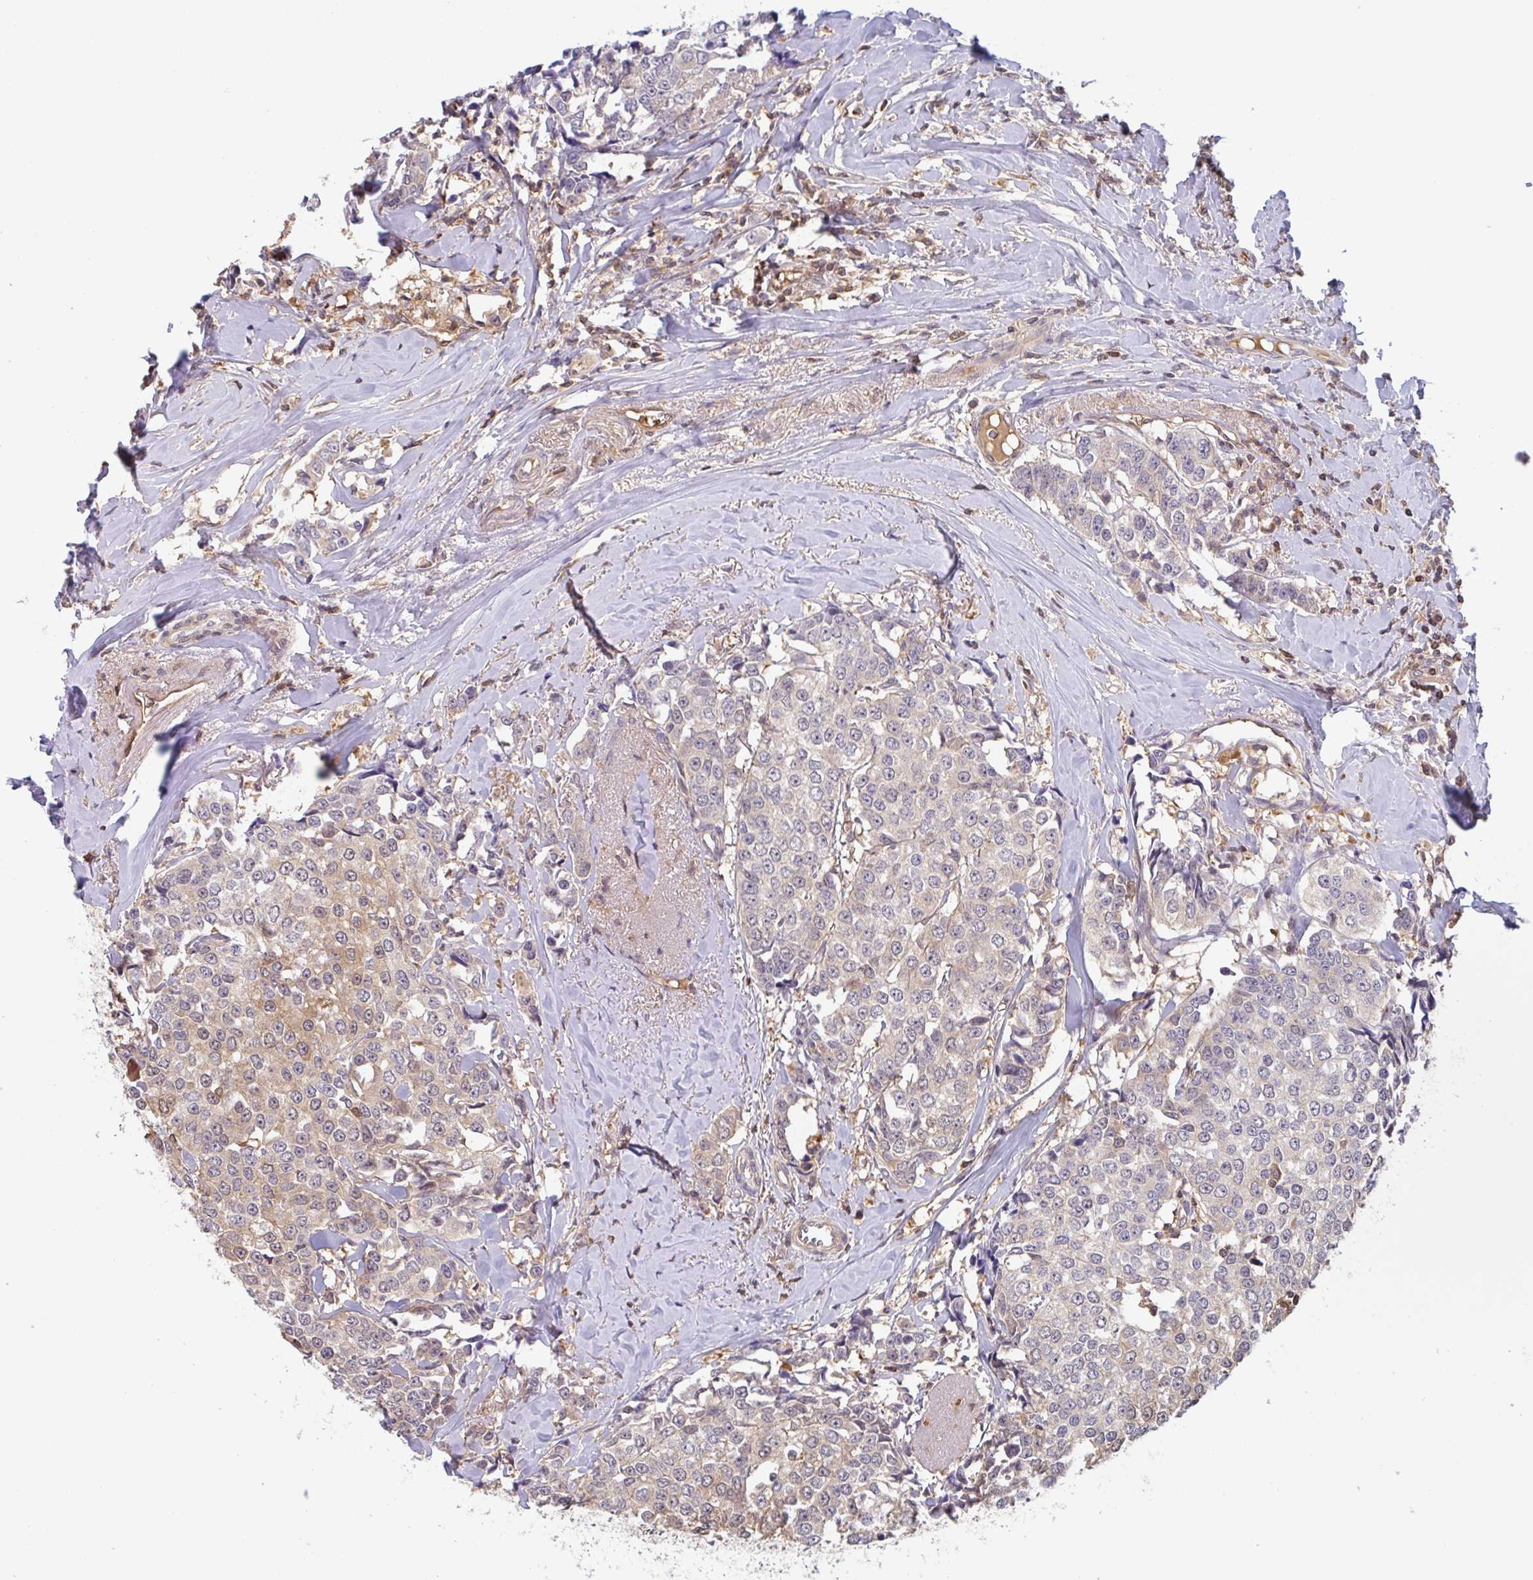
{"staining": {"intensity": "weak", "quantity": "<25%", "location": "cytoplasmic/membranous"}, "tissue": "breast cancer", "cell_type": "Tumor cells", "image_type": "cancer", "snomed": [{"axis": "morphology", "description": "Duct carcinoma"}, {"axis": "topography", "description": "Breast"}], "caption": "Immunohistochemistry of human breast cancer demonstrates no positivity in tumor cells.", "gene": "OTOP2", "patient": {"sex": "female", "age": 80}}